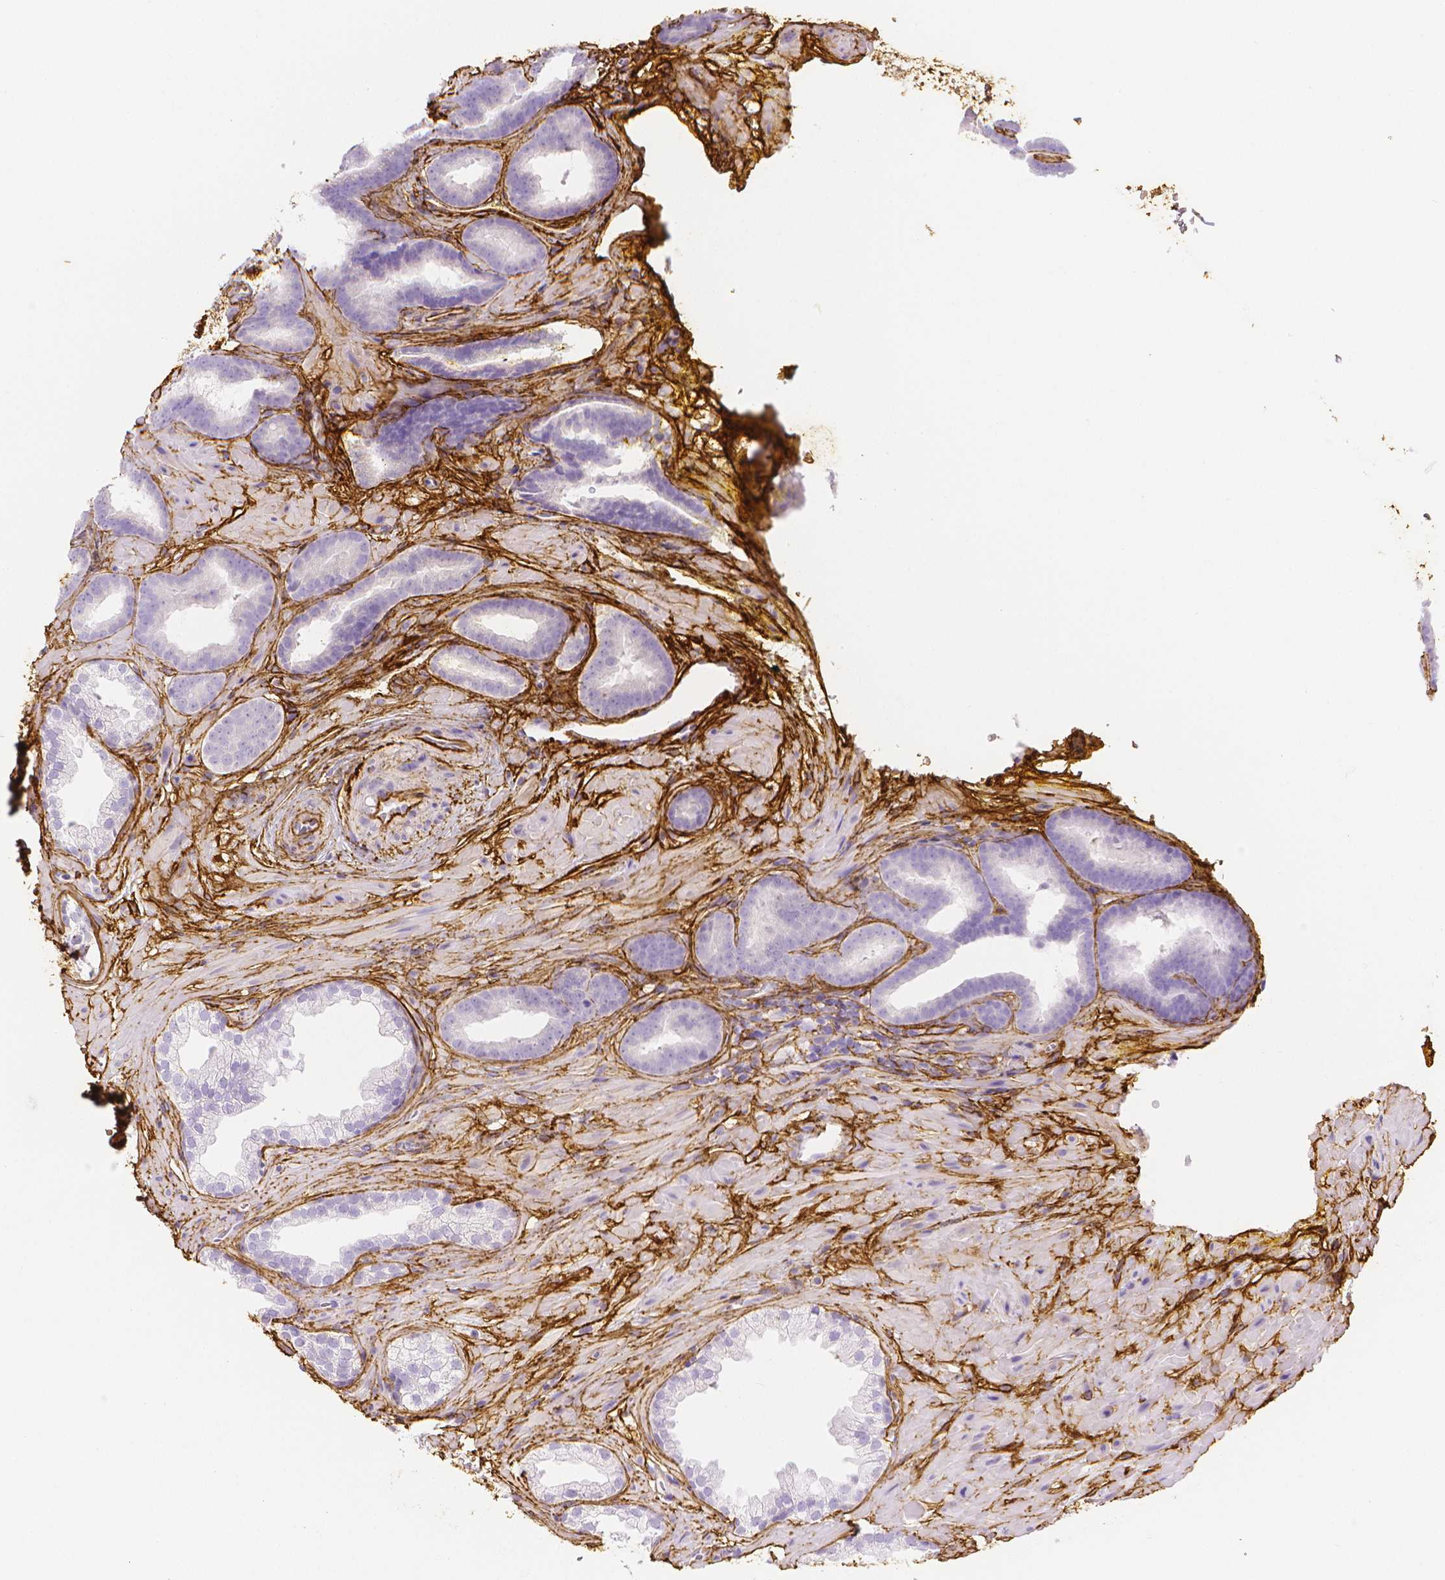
{"staining": {"intensity": "negative", "quantity": "none", "location": "none"}, "tissue": "prostate cancer", "cell_type": "Tumor cells", "image_type": "cancer", "snomed": [{"axis": "morphology", "description": "Adenocarcinoma, Low grade"}, {"axis": "topography", "description": "Prostate"}], "caption": "Human prostate cancer (low-grade adenocarcinoma) stained for a protein using immunohistochemistry reveals no staining in tumor cells.", "gene": "FBN1", "patient": {"sex": "male", "age": 63}}